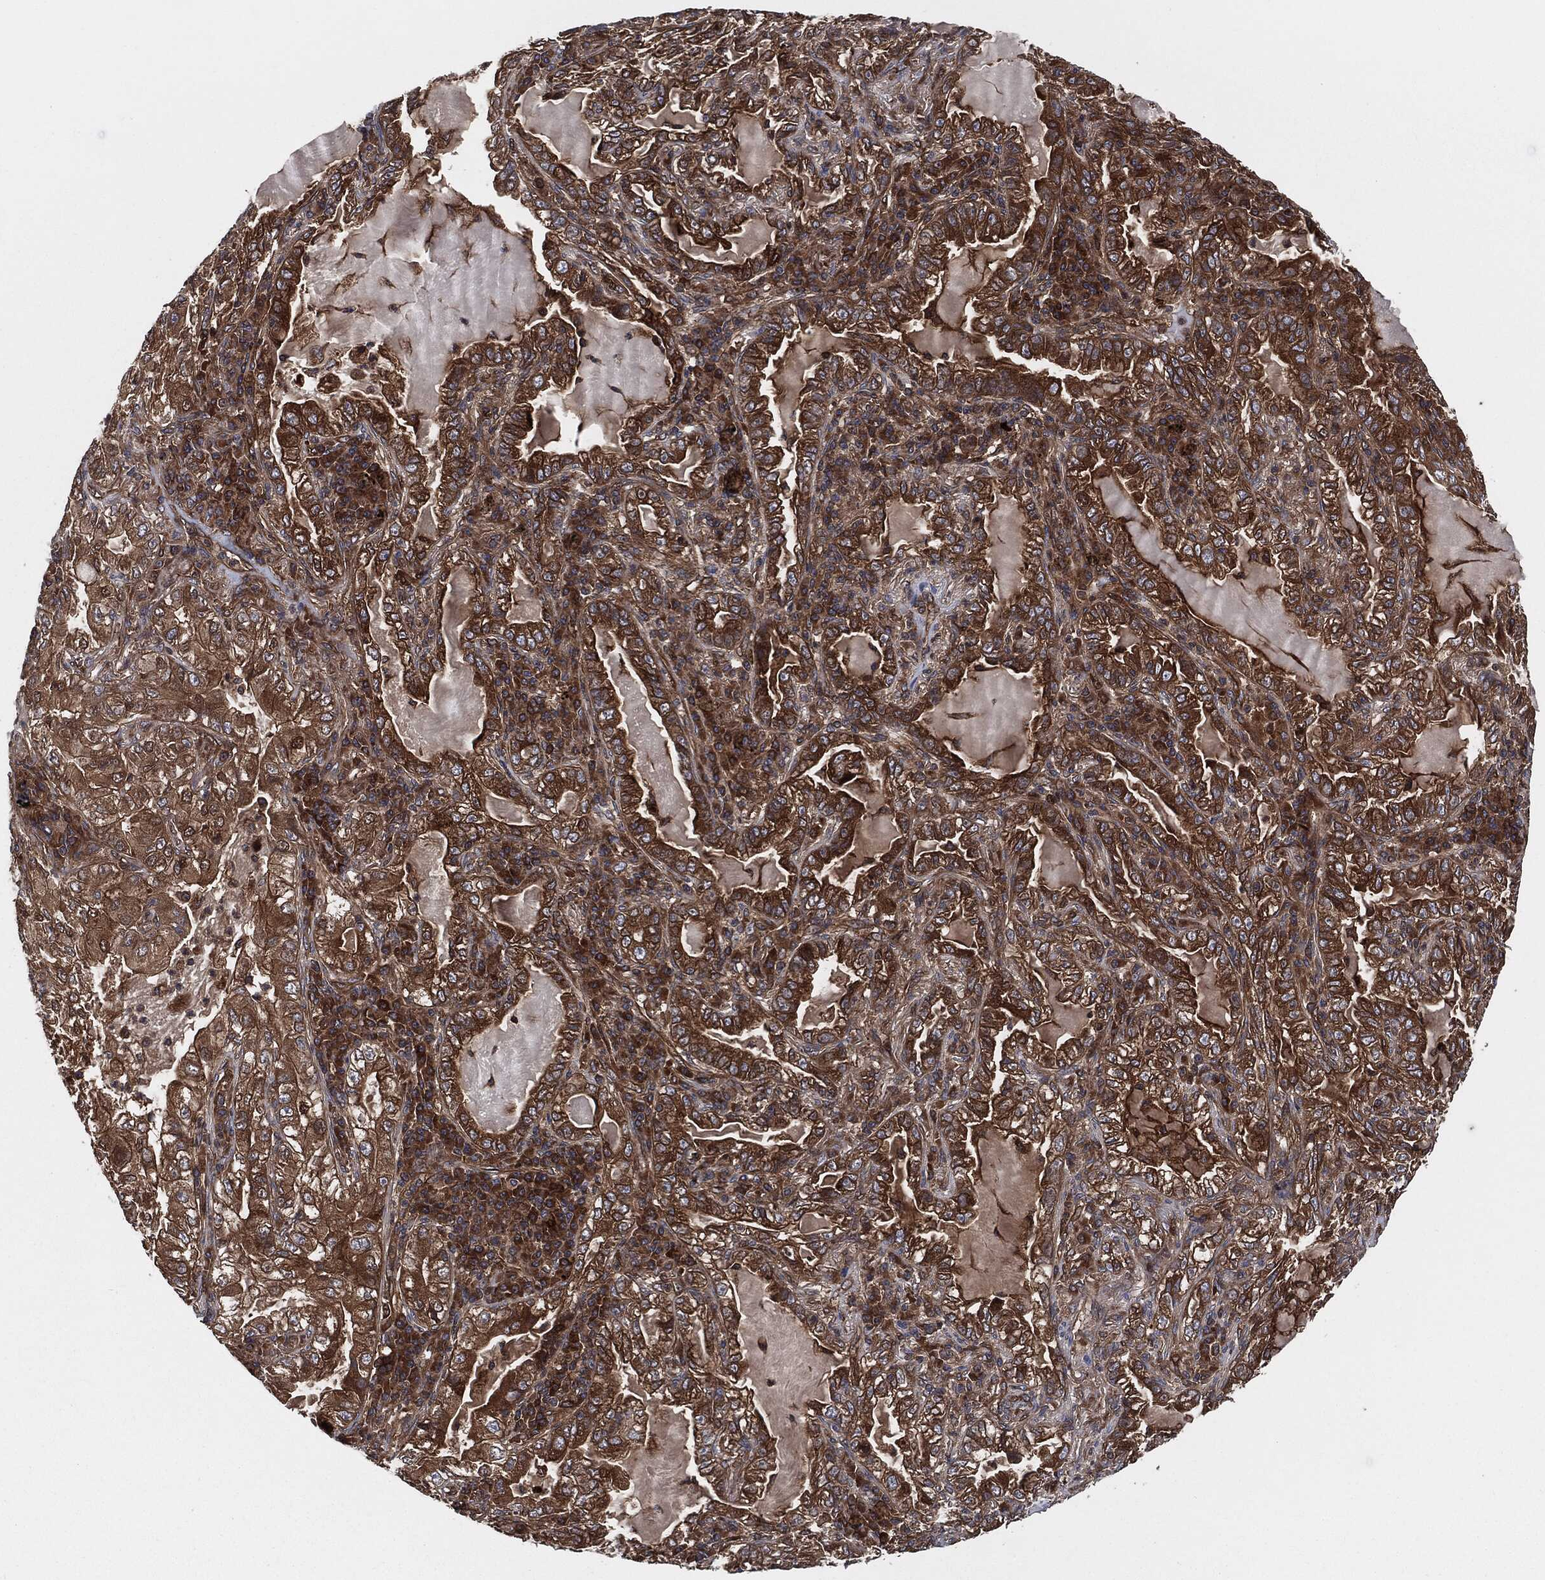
{"staining": {"intensity": "moderate", "quantity": ">75%", "location": "cytoplasmic/membranous"}, "tissue": "lung cancer", "cell_type": "Tumor cells", "image_type": "cancer", "snomed": [{"axis": "morphology", "description": "Adenocarcinoma, NOS"}, {"axis": "topography", "description": "Lung"}], "caption": "High-power microscopy captured an IHC histopathology image of adenocarcinoma (lung), revealing moderate cytoplasmic/membranous expression in about >75% of tumor cells.", "gene": "XPNPEP1", "patient": {"sex": "female", "age": 73}}